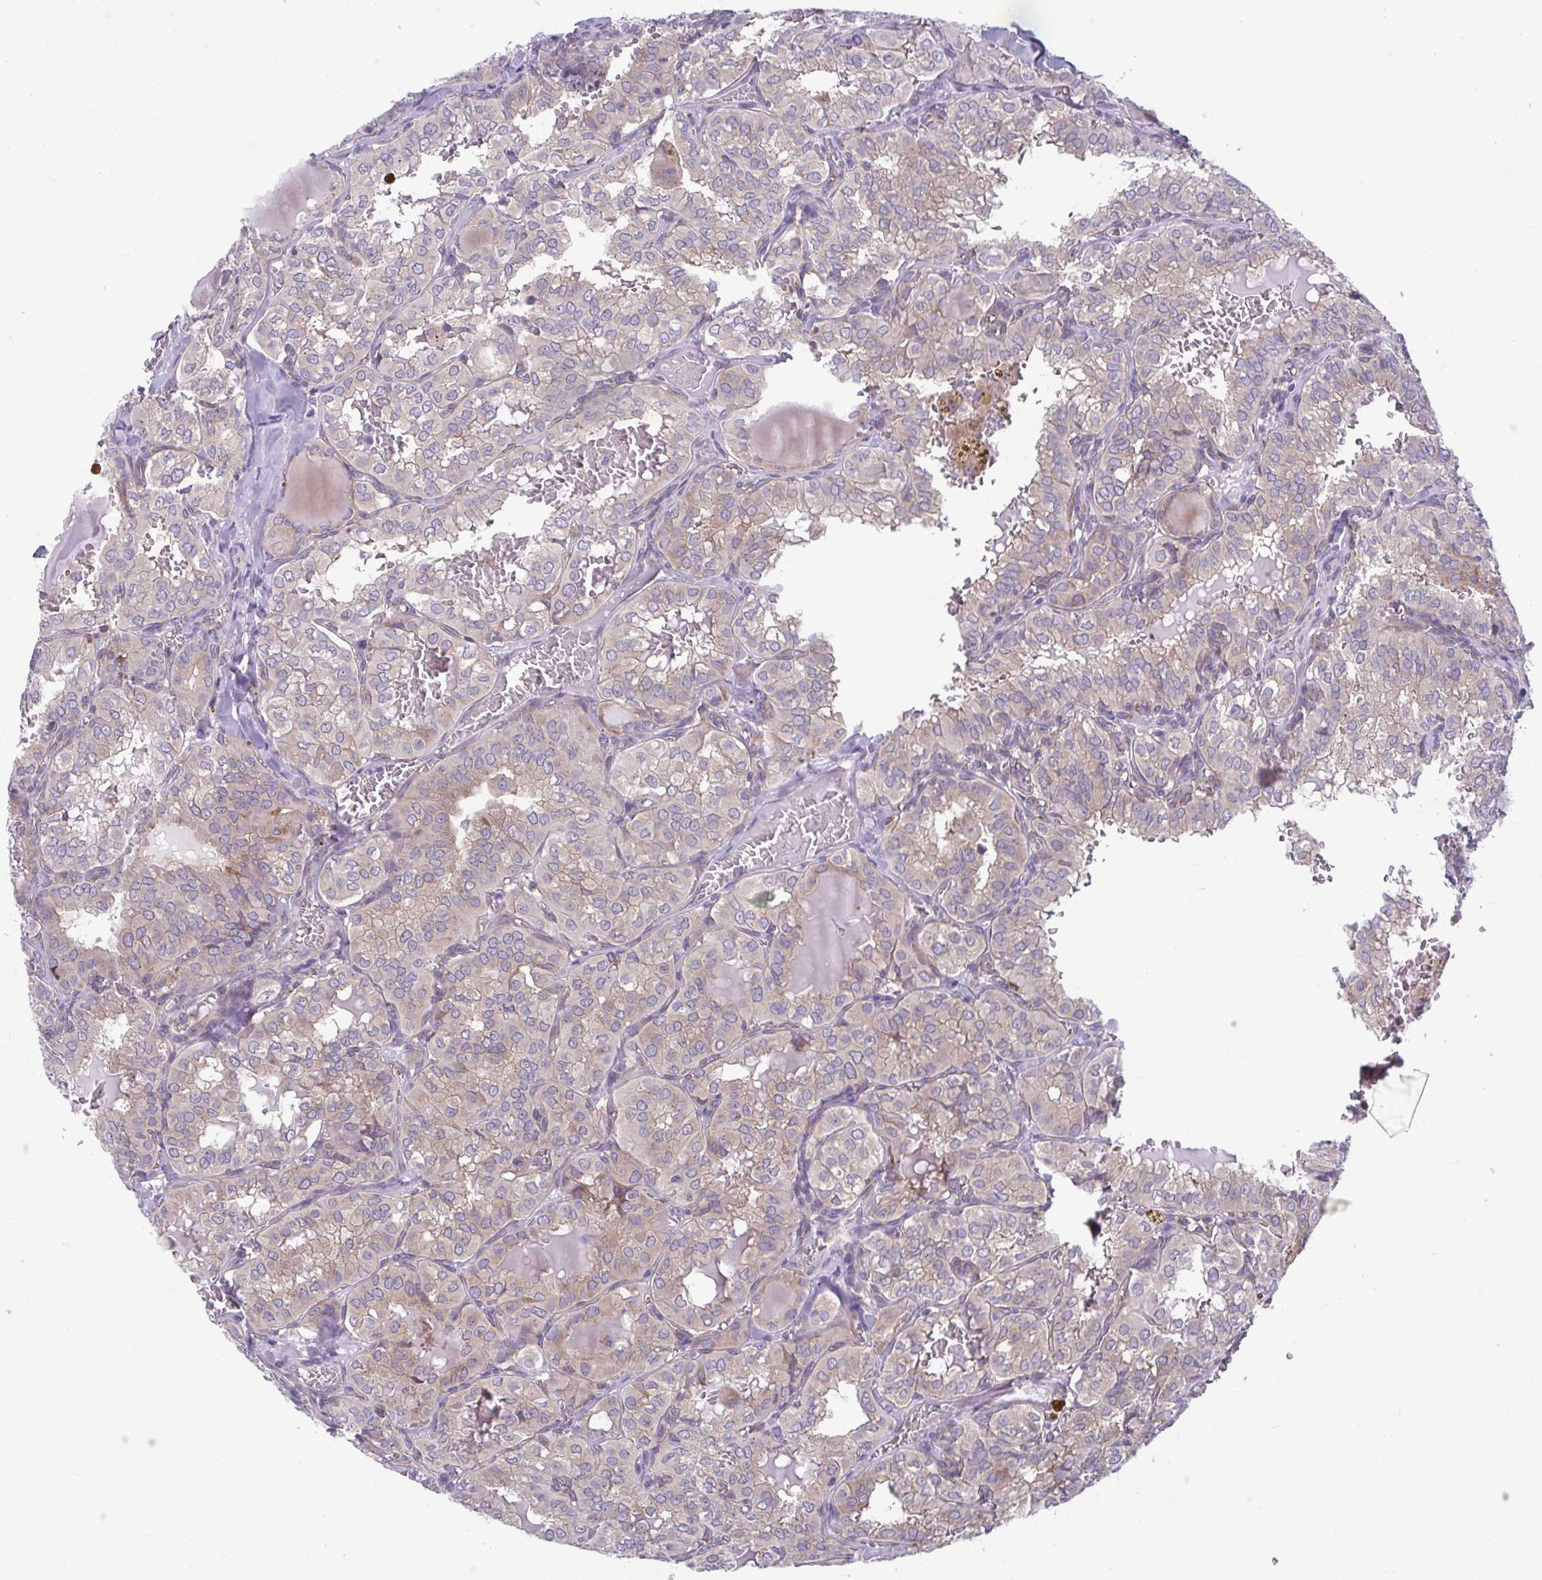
{"staining": {"intensity": "weak", "quantity": "25%-75%", "location": "cytoplasmic/membranous"}, "tissue": "thyroid cancer", "cell_type": "Tumor cells", "image_type": "cancer", "snomed": [{"axis": "morphology", "description": "Papillary adenocarcinoma, NOS"}, {"axis": "topography", "description": "Thyroid gland"}], "caption": "Papillary adenocarcinoma (thyroid) stained with a brown dye reveals weak cytoplasmic/membranous positive positivity in approximately 25%-75% of tumor cells.", "gene": "TMEM108", "patient": {"sex": "male", "age": 20}}